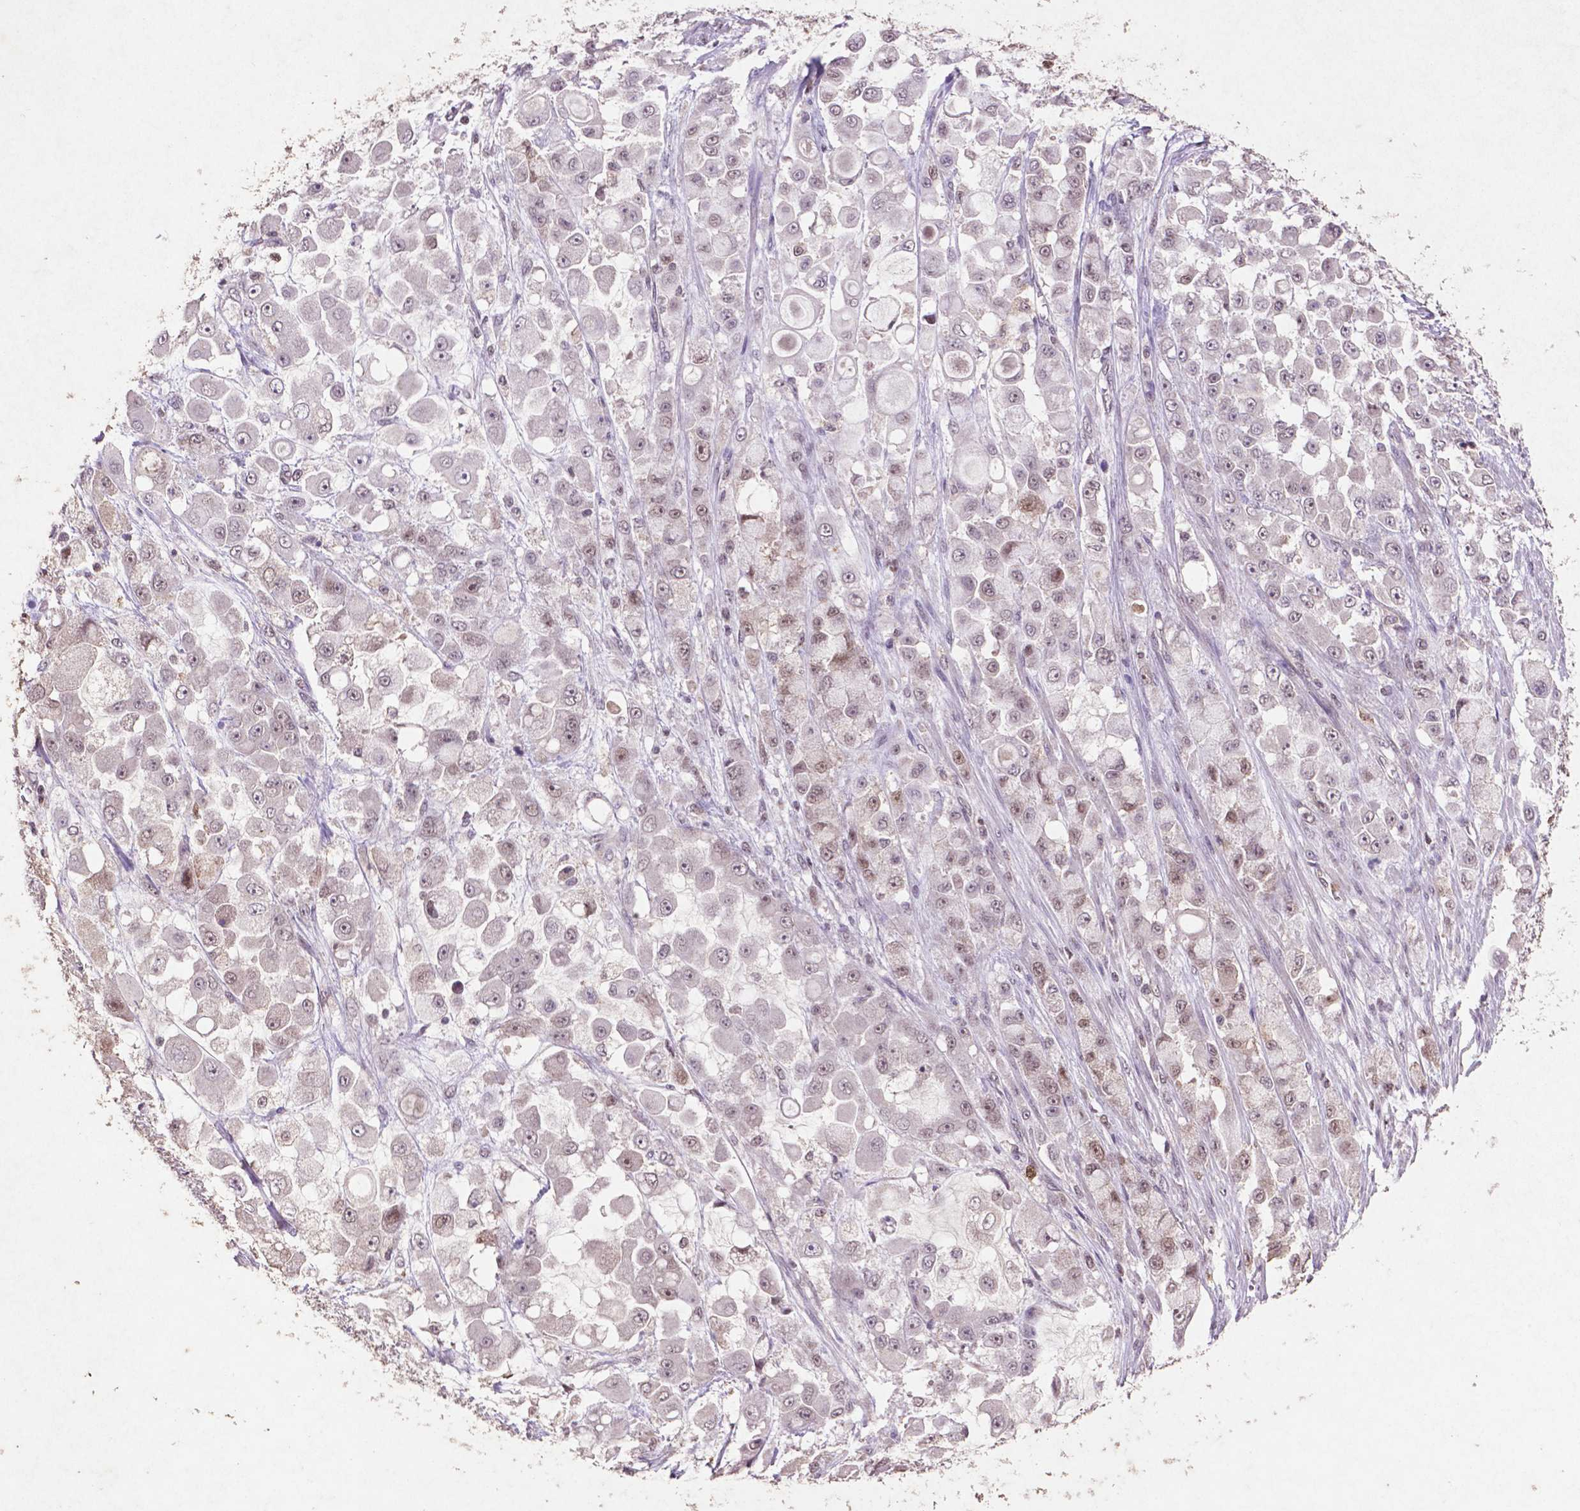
{"staining": {"intensity": "weak", "quantity": "<25%", "location": "nuclear"}, "tissue": "stomach cancer", "cell_type": "Tumor cells", "image_type": "cancer", "snomed": [{"axis": "morphology", "description": "Adenocarcinoma, NOS"}, {"axis": "topography", "description": "Stomach"}], "caption": "Stomach adenocarcinoma was stained to show a protein in brown. There is no significant expression in tumor cells.", "gene": "GLRX", "patient": {"sex": "female", "age": 76}}